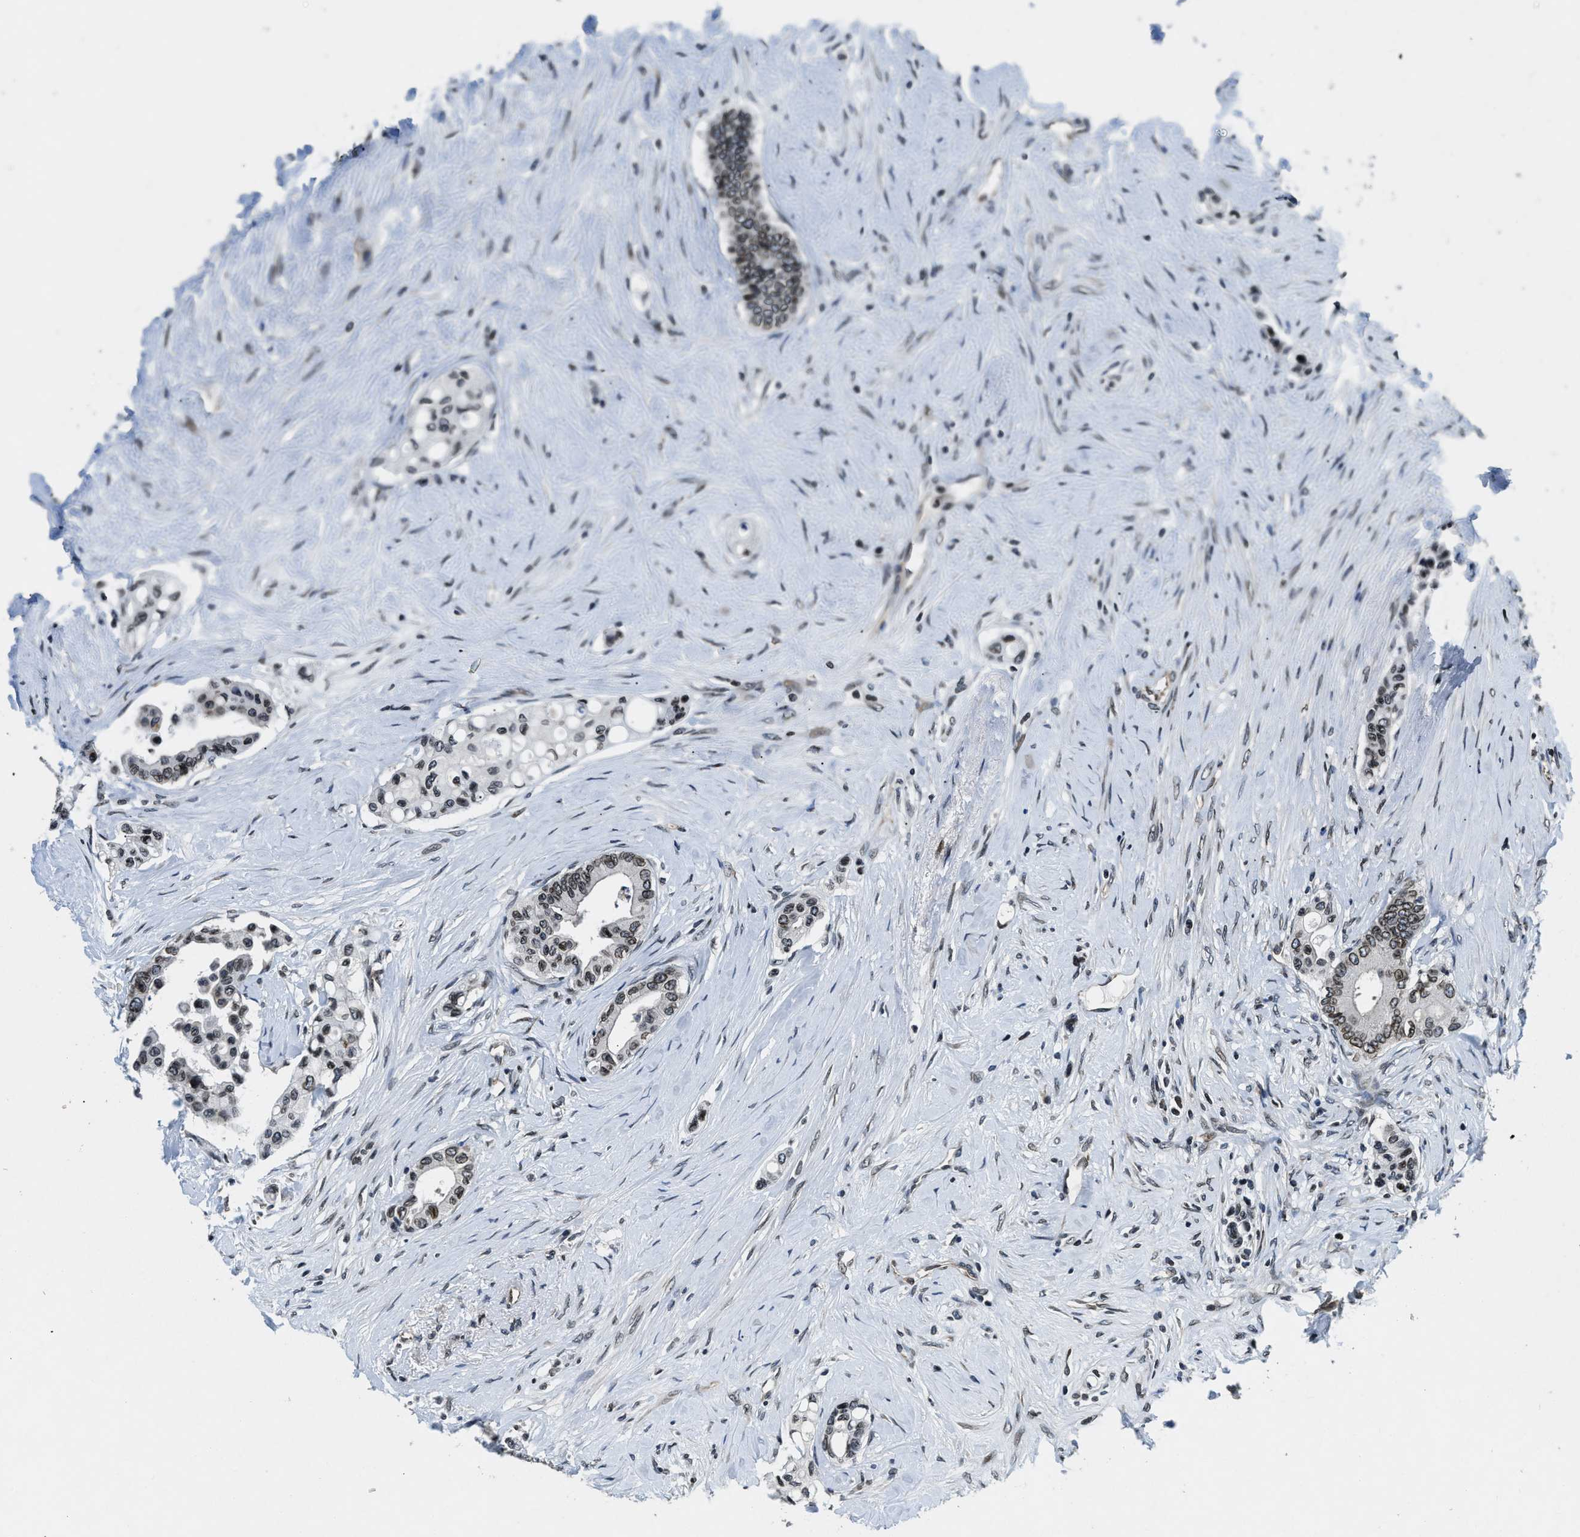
{"staining": {"intensity": "moderate", "quantity": ">75%", "location": "nuclear"}, "tissue": "colorectal cancer", "cell_type": "Tumor cells", "image_type": "cancer", "snomed": [{"axis": "morphology", "description": "Normal tissue, NOS"}, {"axis": "morphology", "description": "Adenocarcinoma, NOS"}, {"axis": "topography", "description": "Colon"}], "caption": "Colorectal cancer tissue exhibits moderate nuclear staining in approximately >75% of tumor cells", "gene": "ZC3HC1", "patient": {"sex": "male", "age": 82}}